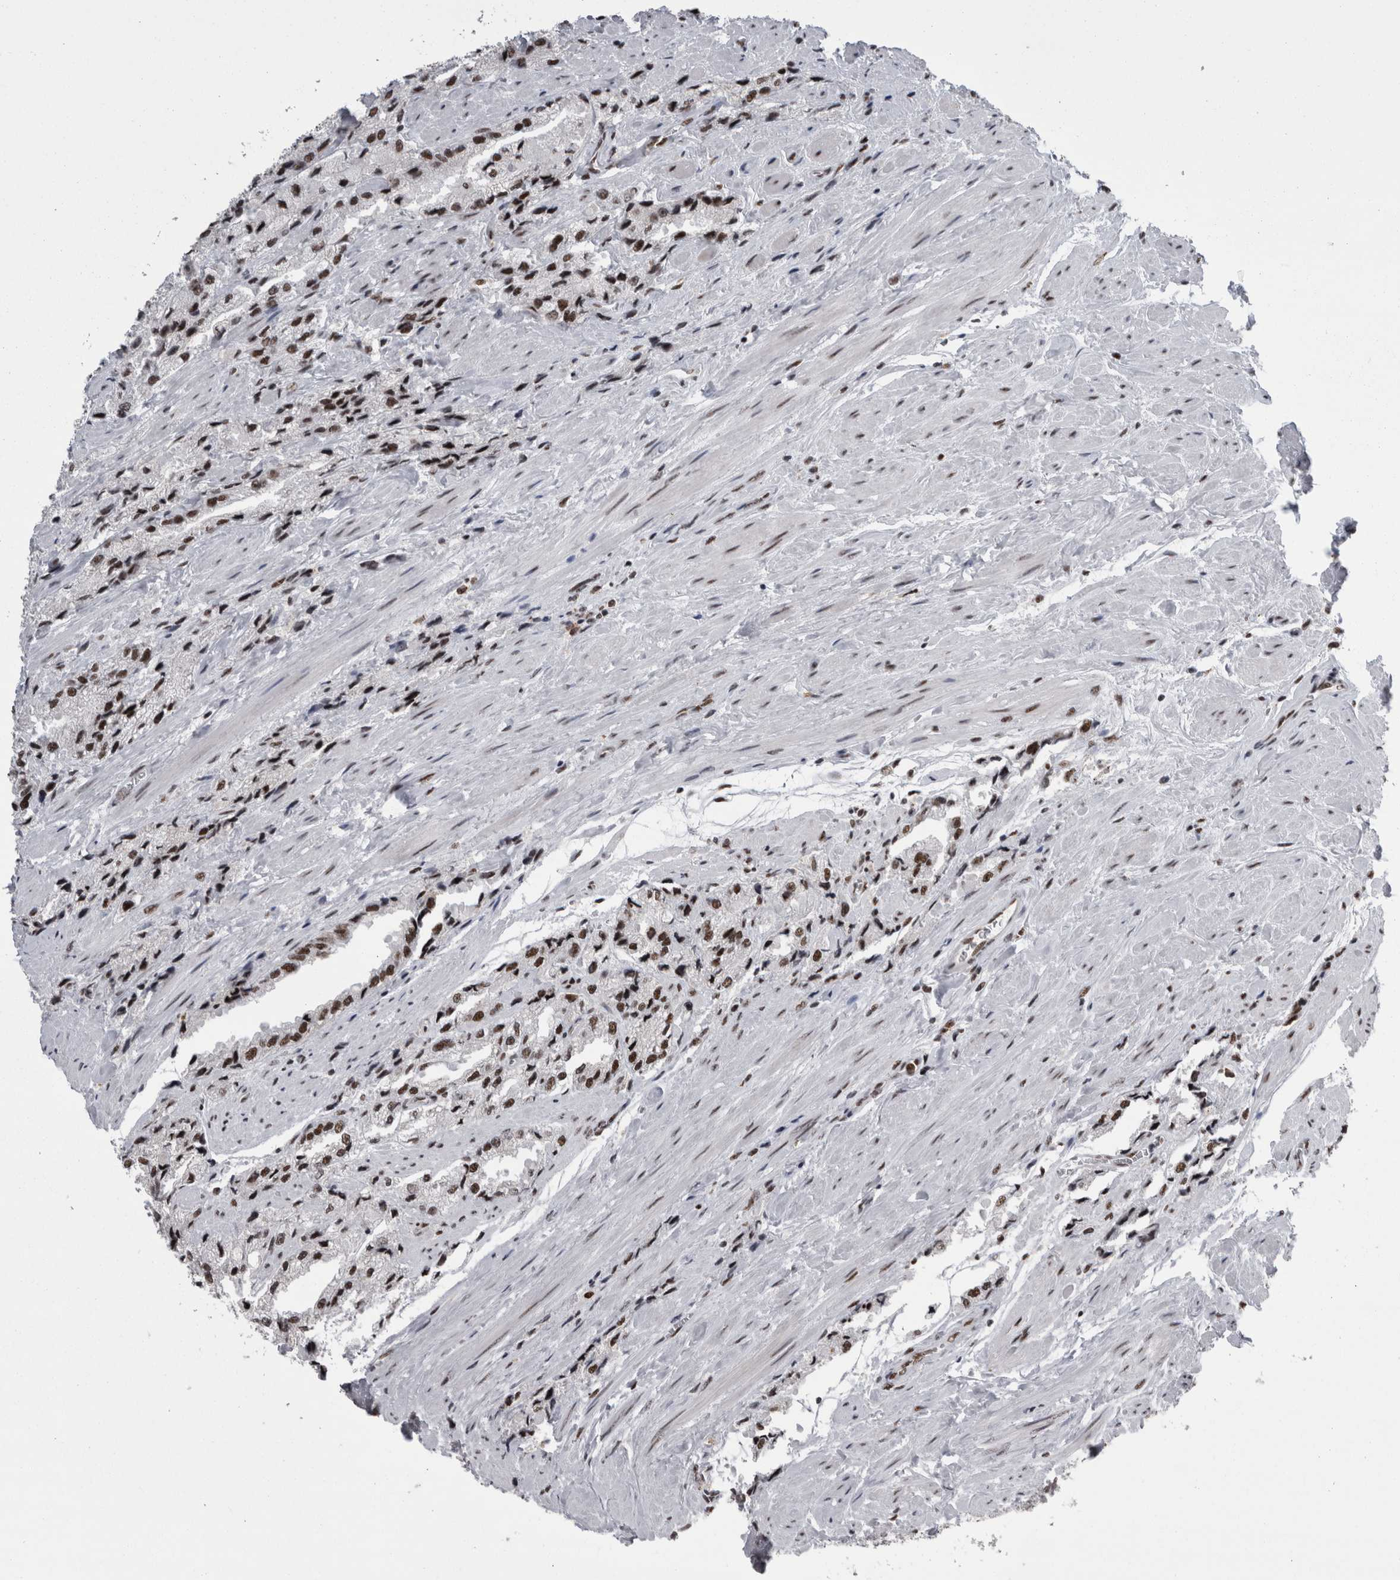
{"staining": {"intensity": "moderate", "quantity": "25%-75%", "location": "nuclear"}, "tissue": "prostate cancer", "cell_type": "Tumor cells", "image_type": "cancer", "snomed": [{"axis": "morphology", "description": "Adenocarcinoma, High grade"}, {"axis": "topography", "description": "Prostate"}], "caption": "DAB (3,3'-diaminobenzidine) immunohistochemical staining of human adenocarcinoma (high-grade) (prostate) shows moderate nuclear protein expression in approximately 25%-75% of tumor cells.", "gene": "SNRNP40", "patient": {"sex": "male", "age": 58}}